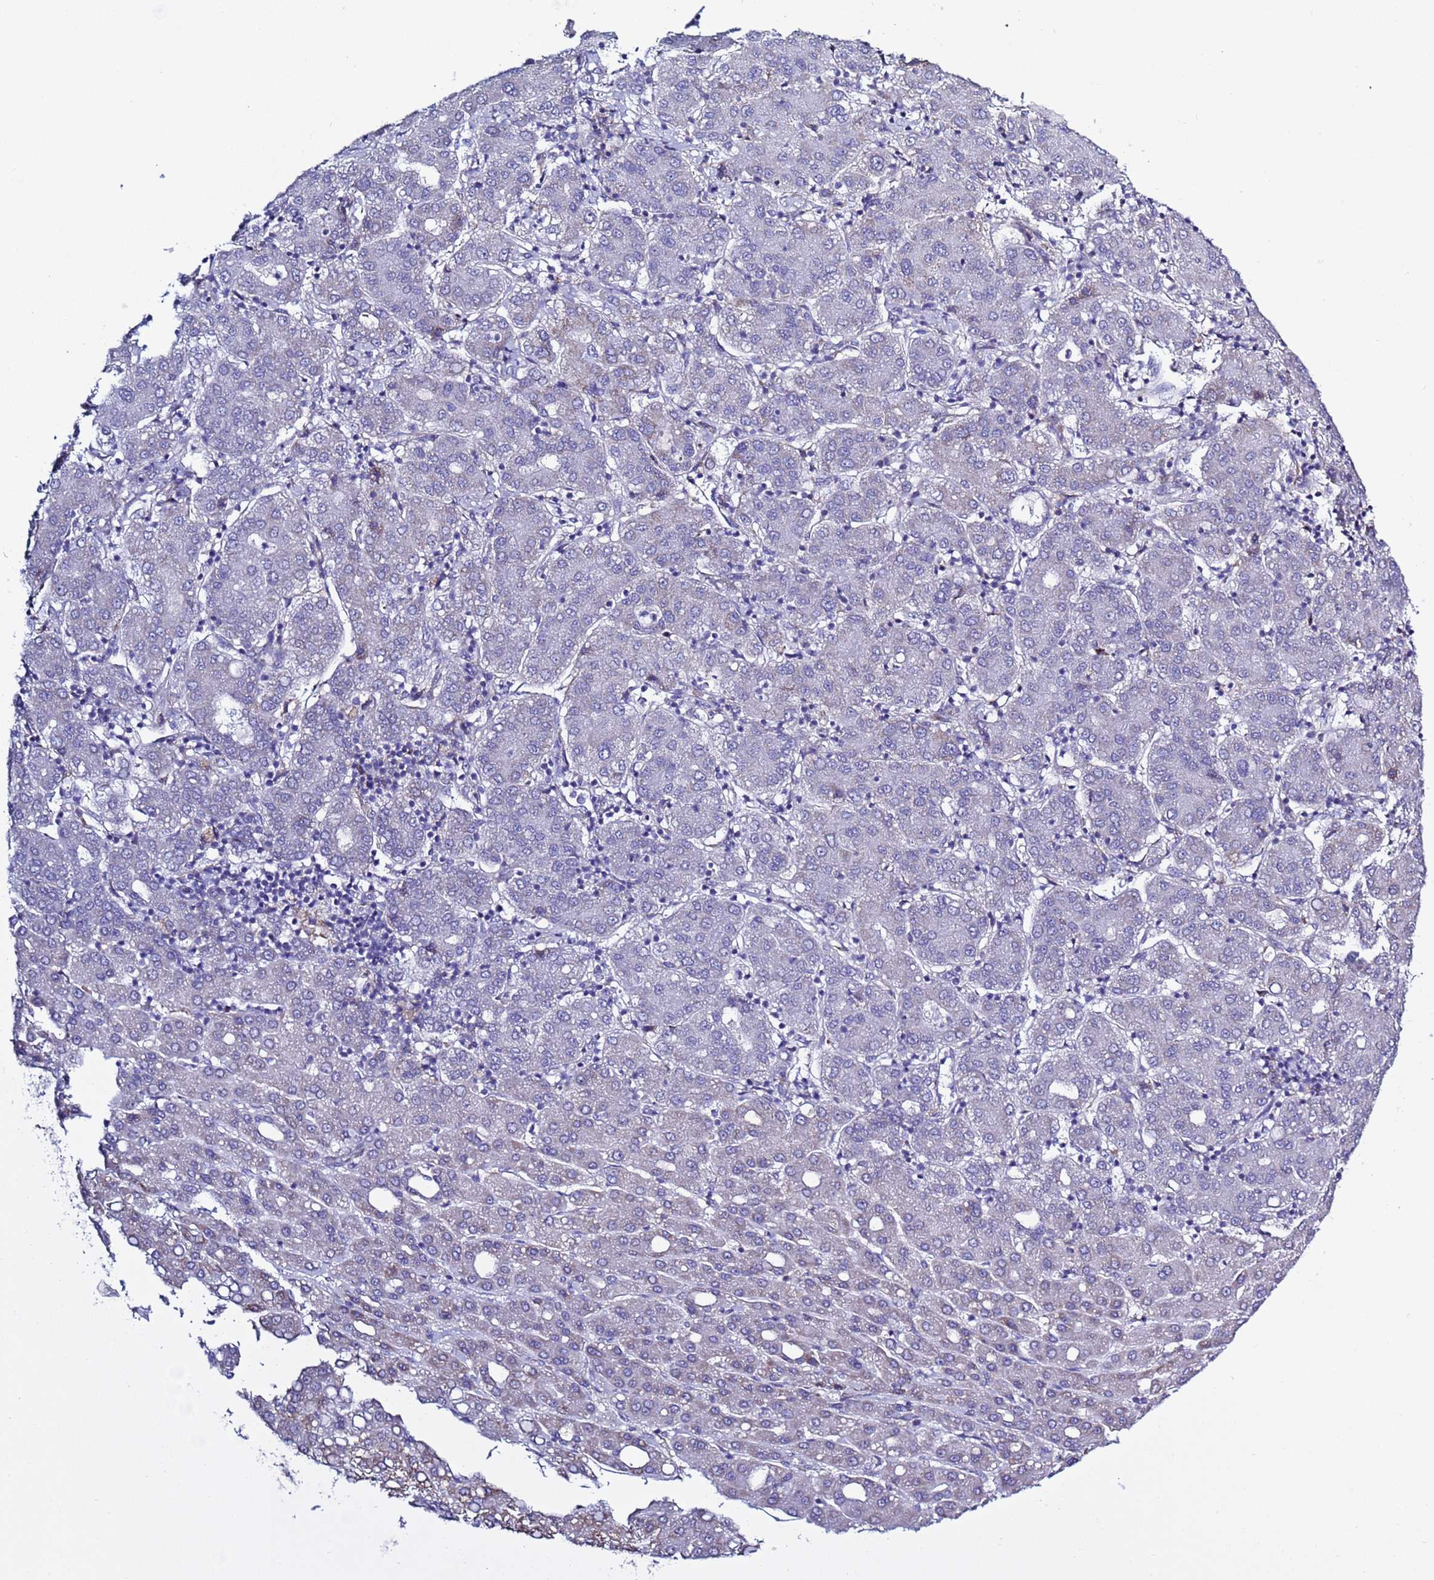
{"staining": {"intensity": "weak", "quantity": "<25%", "location": "cytoplasmic/membranous"}, "tissue": "liver cancer", "cell_type": "Tumor cells", "image_type": "cancer", "snomed": [{"axis": "morphology", "description": "Carcinoma, Hepatocellular, NOS"}, {"axis": "topography", "description": "Liver"}], "caption": "The micrograph exhibits no significant staining in tumor cells of liver cancer. (Immunohistochemistry (ihc), brightfield microscopy, high magnification).", "gene": "ABHD17B", "patient": {"sex": "male", "age": 65}}